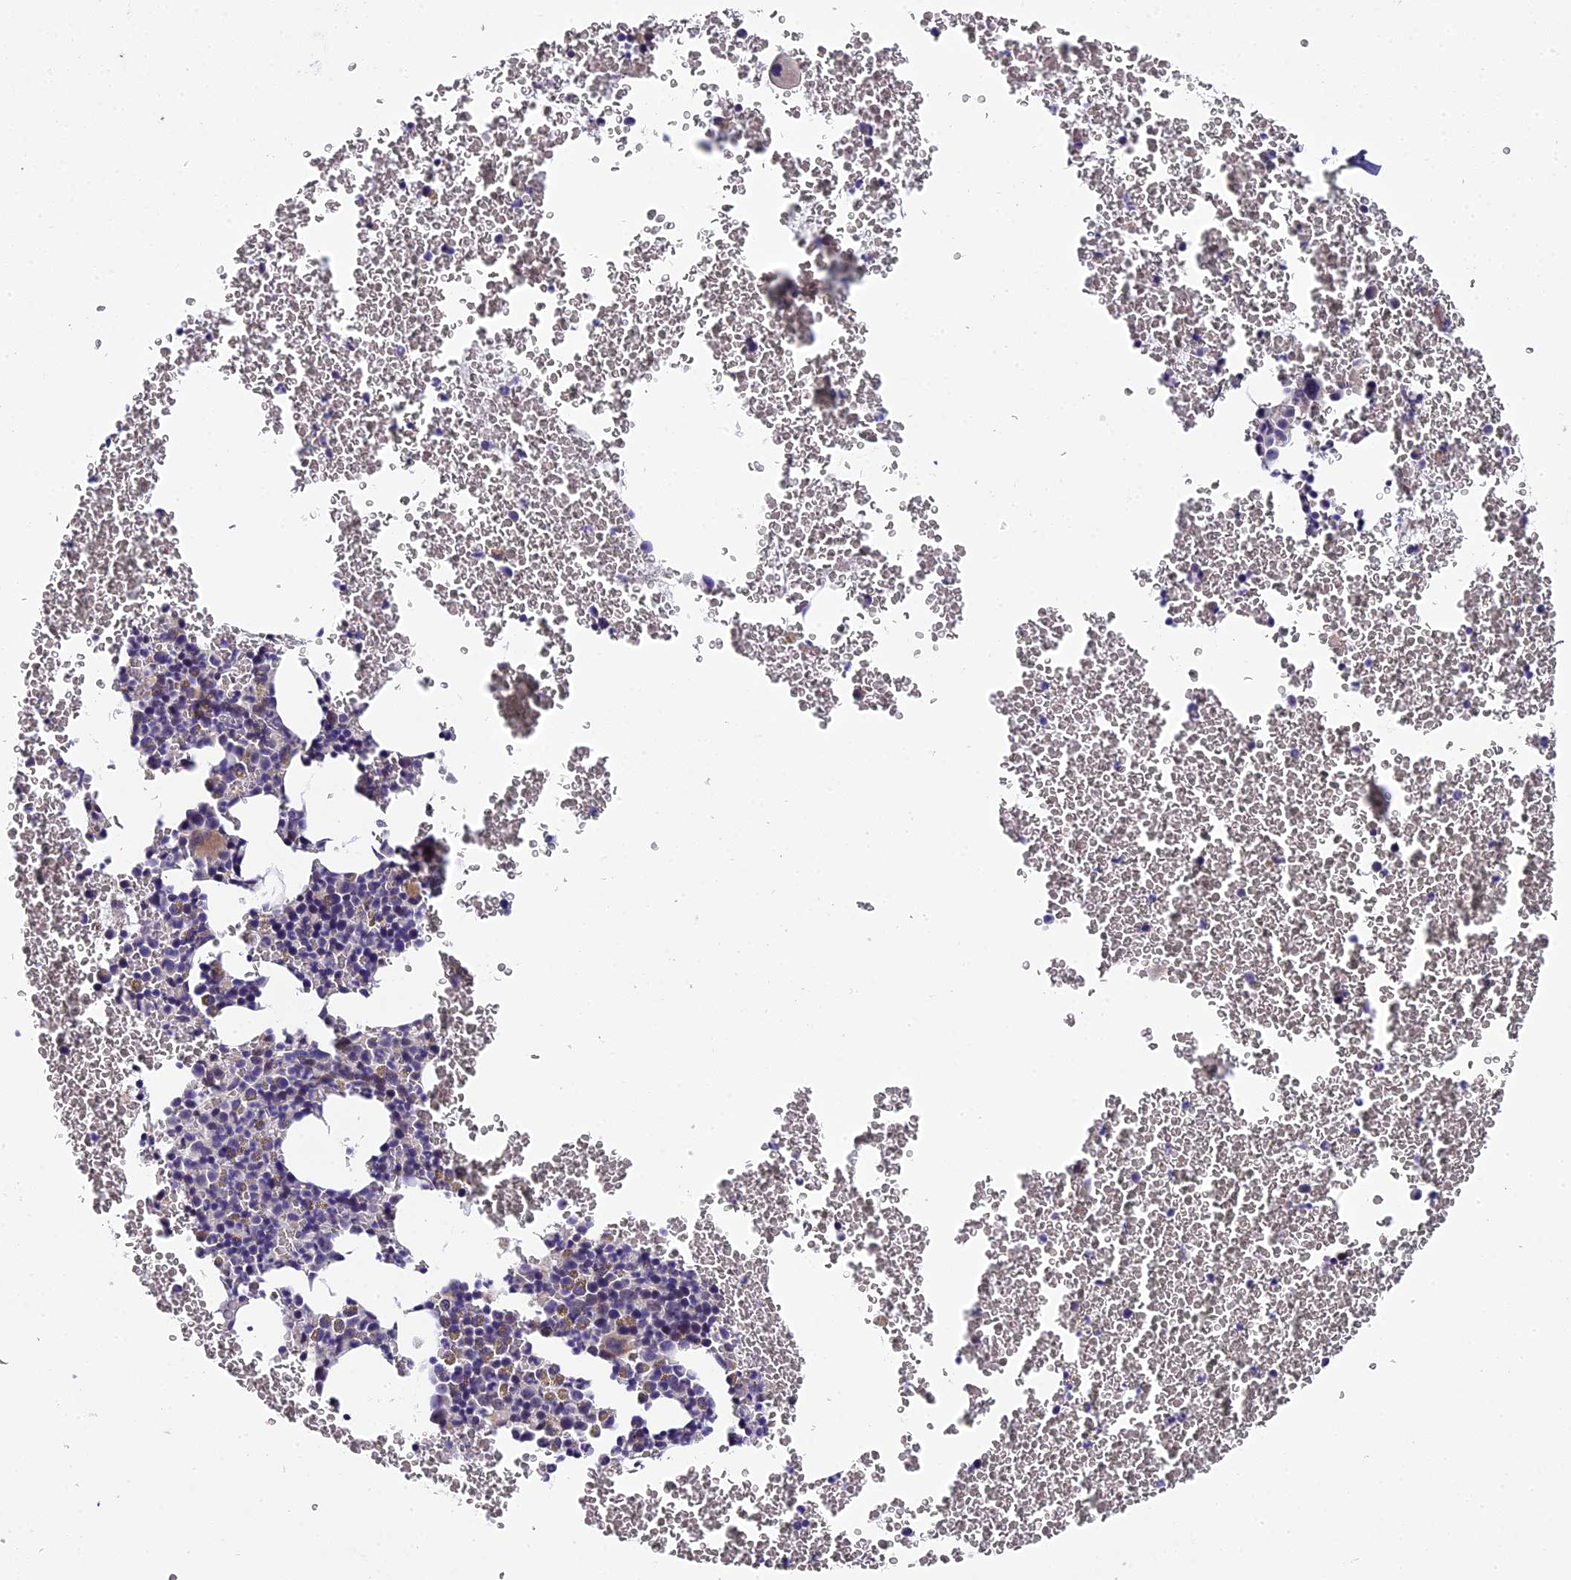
{"staining": {"intensity": "weak", "quantity": "<25%", "location": "cytoplasmic/membranous"}, "tissue": "bone marrow", "cell_type": "Hematopoietic cells", "image_type": "normal", "snomed": [{"axis": "morphology", "description": "Normal tissue, NOS"}, {"axis": "topography", "description": "Bone marrow"}], "caption": "Immunohistochemistry photomicrograph of normal bone marrow stained for a protein (brown), which reveals no positivity in hematopoietic cells. (Immunohistochemistry (ihc), brightfield microscopy, high magnification).", "gene": "ENKD1", "patient": {"sex": "male", "age": 75}}